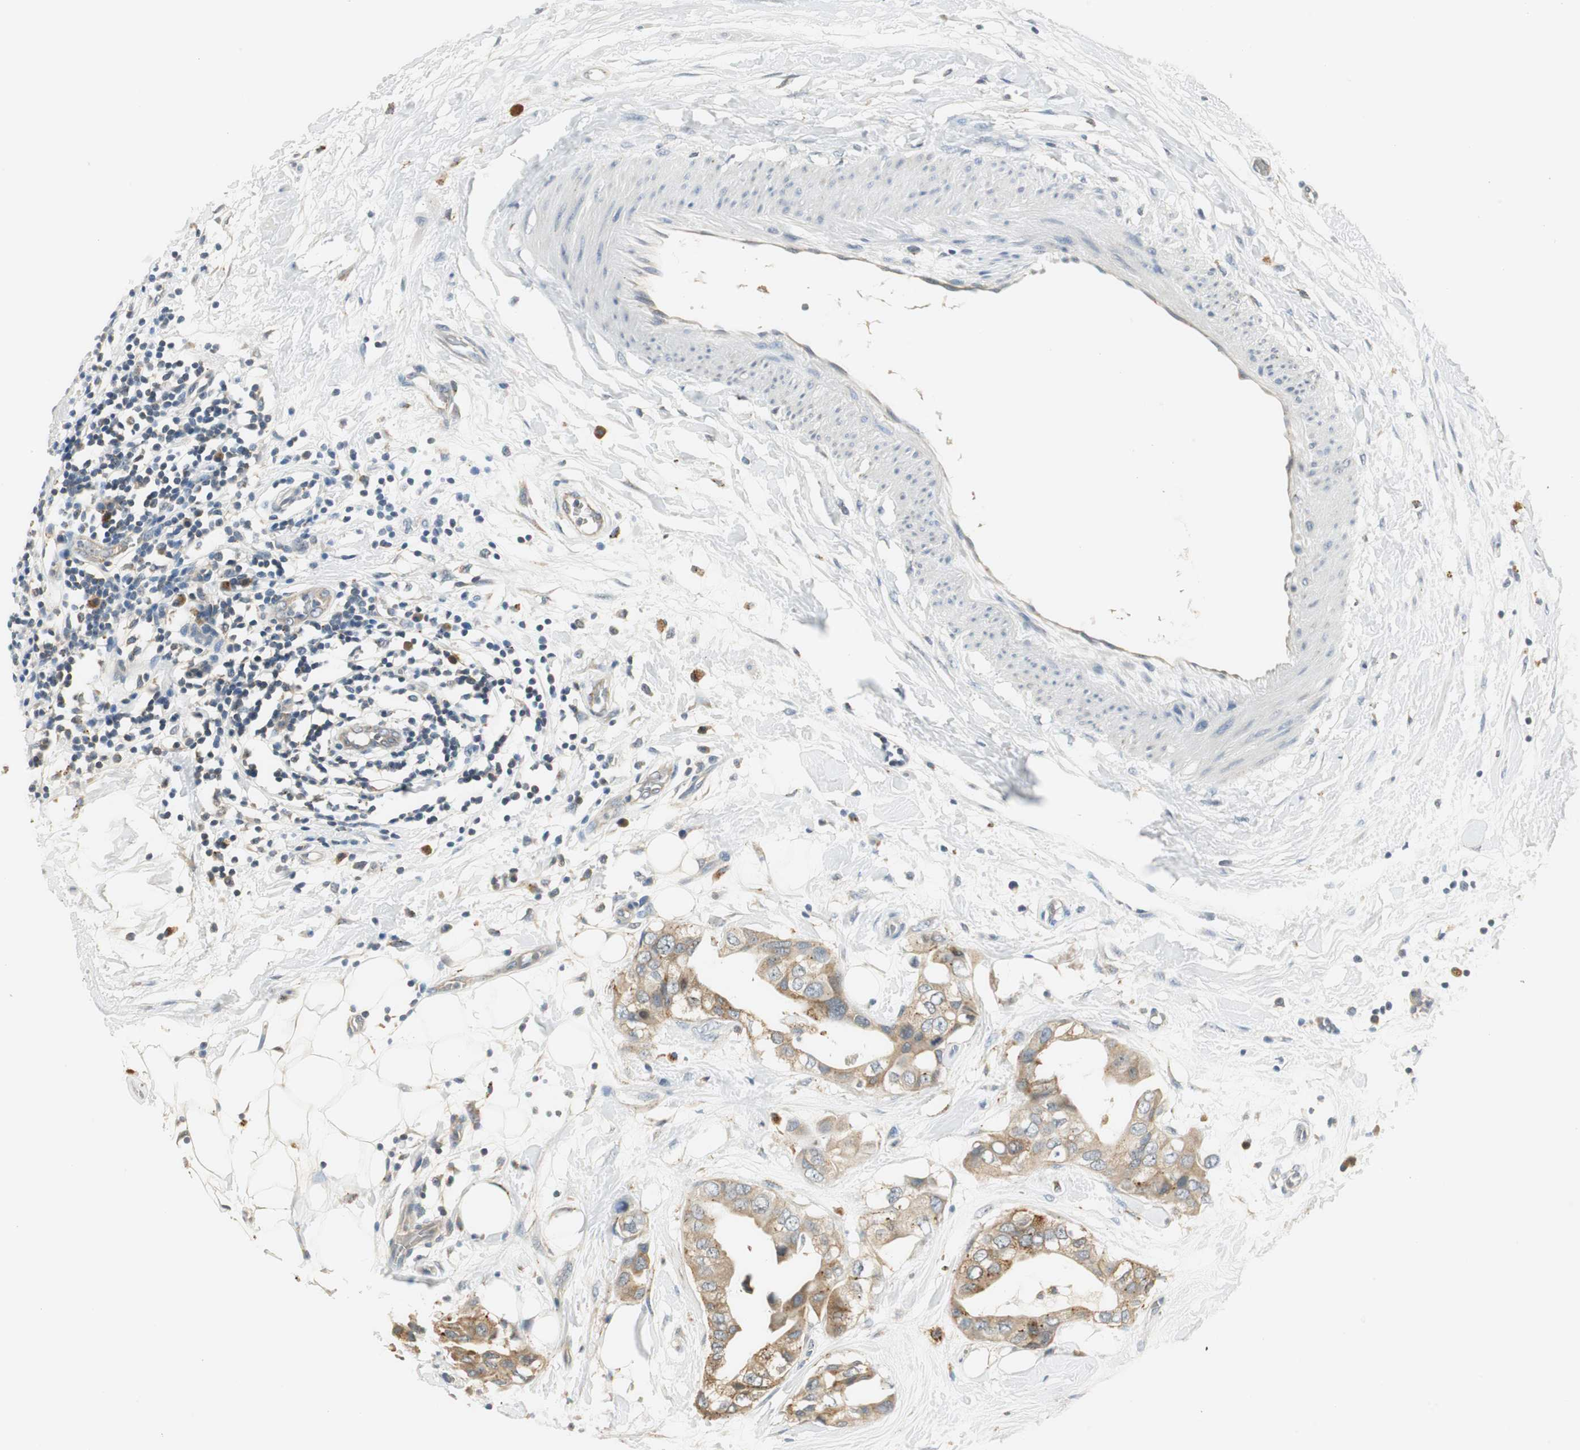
{"staining": {"intensity": "weak", "quantity": "25%-75%", "location": "cytoplasmic/membranous"}, "tissue": "breast cancer", "cell_type": "Tumor cells", "image_type": "cancer", "snomed": [{"axis": "morphology", "description": "Duct carcinoma"}, {"axis": "topography", "description": "Breast"}], "caption": "Breast cancer (intraductal carcinoma) stained for a protein demonstrates weak cytoplasmic/membranous positivity in tumor cells. (DAB (3,3'-diaminobenzidine) IHC, brown staining for protein, blue staining for nuclei).", "gene": "NIT1", "patient": {"sex": "female", "age": 40}}